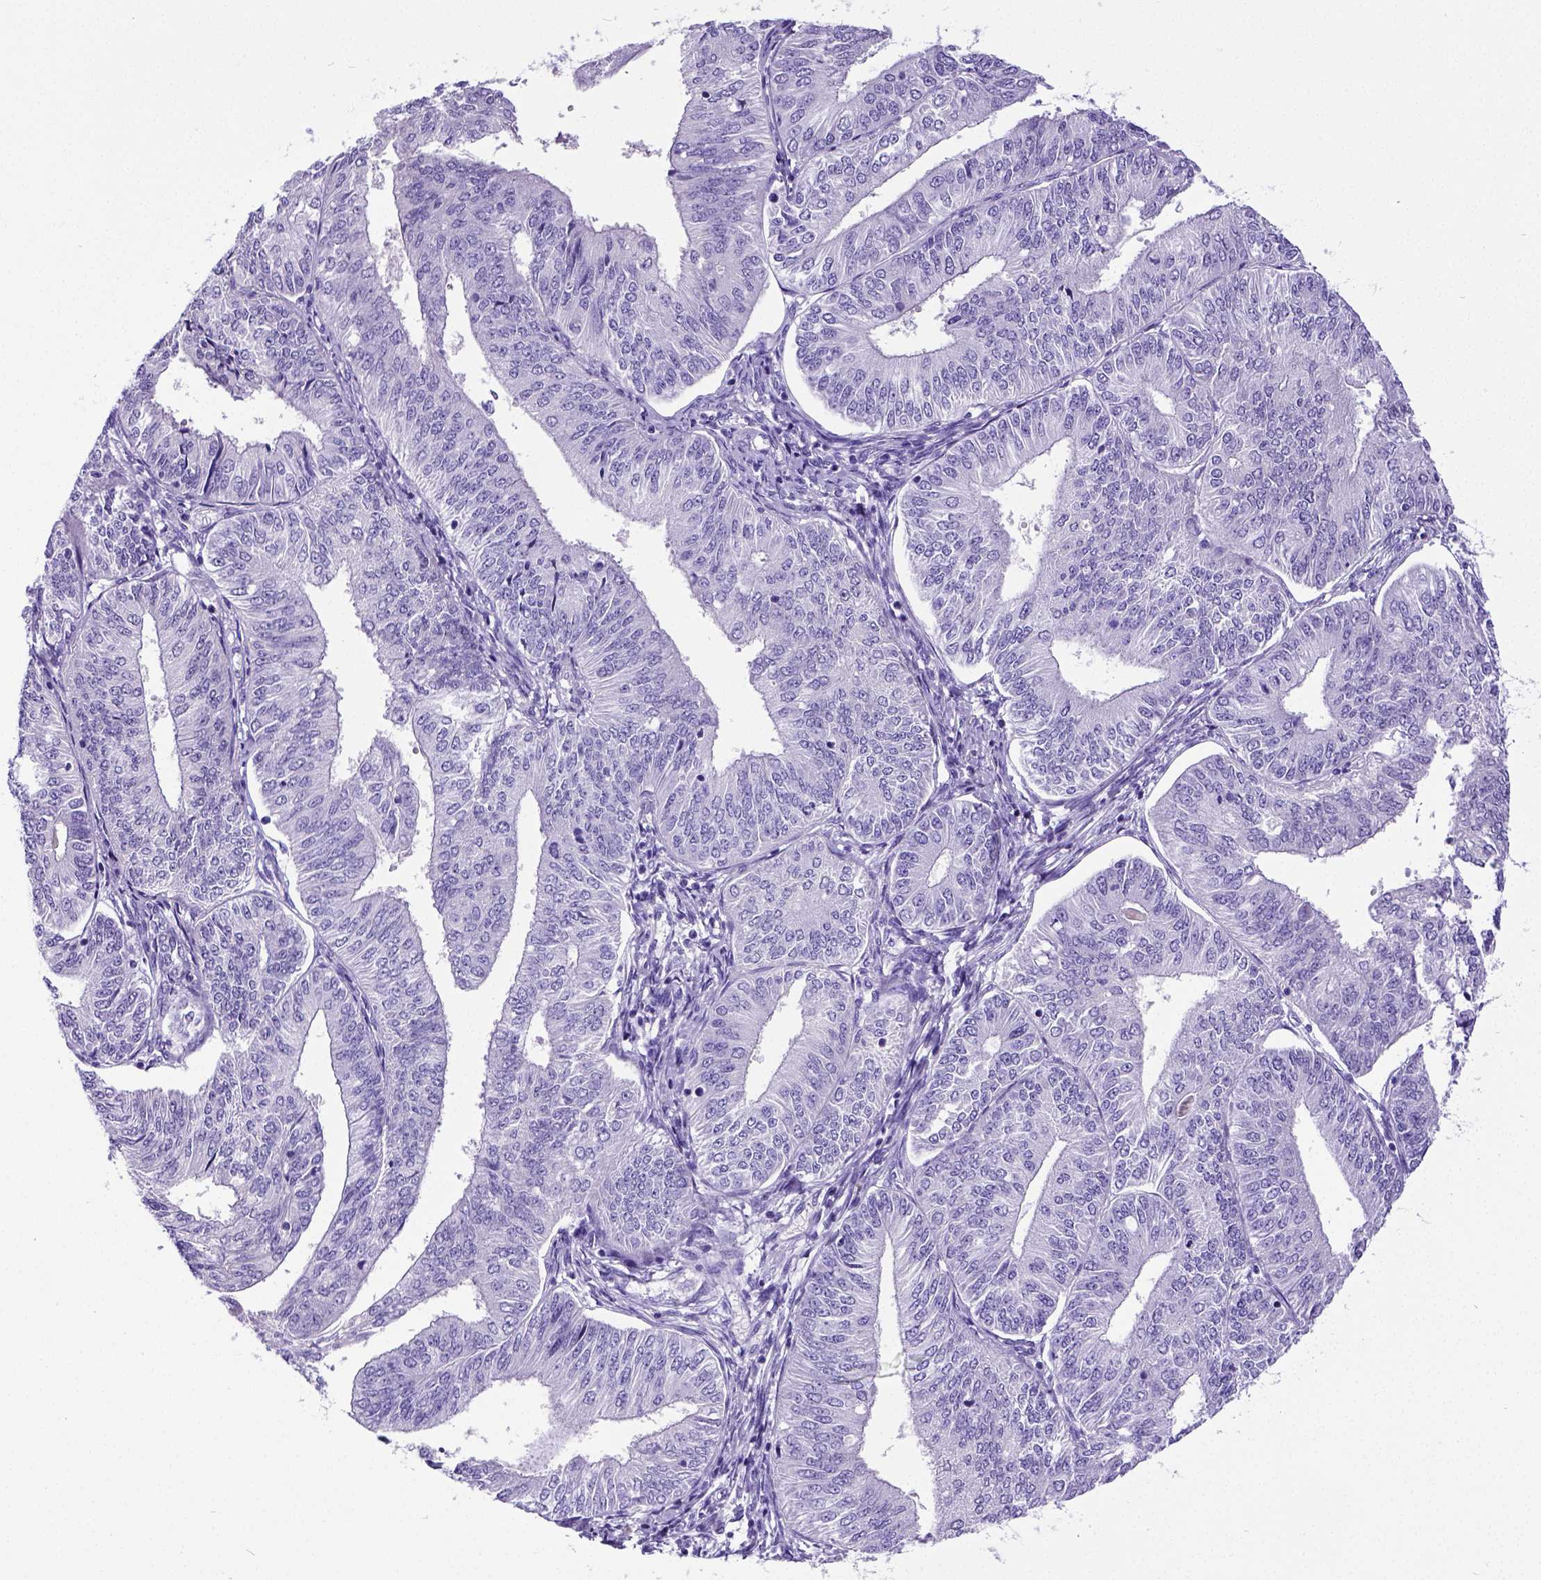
{"staining": {"intensity": "negative", "quantity": "none", "location": "none"}, "tissue": "endometrial cancer", "cell_type": "Tumor cells", "image_type": "cancer", "snomed": [{"axis": "morphology", "description": "Adenocarcinoma, NOS"}, {"axis": "topography", "description": "Endometrium"}], "caption": "Endometrial cancer stained for a protein using immunohistochemistry demonstrates no positivity tumor cells.", "gene": "SATB2", "patient": {"sex": "female", "age": 58}}